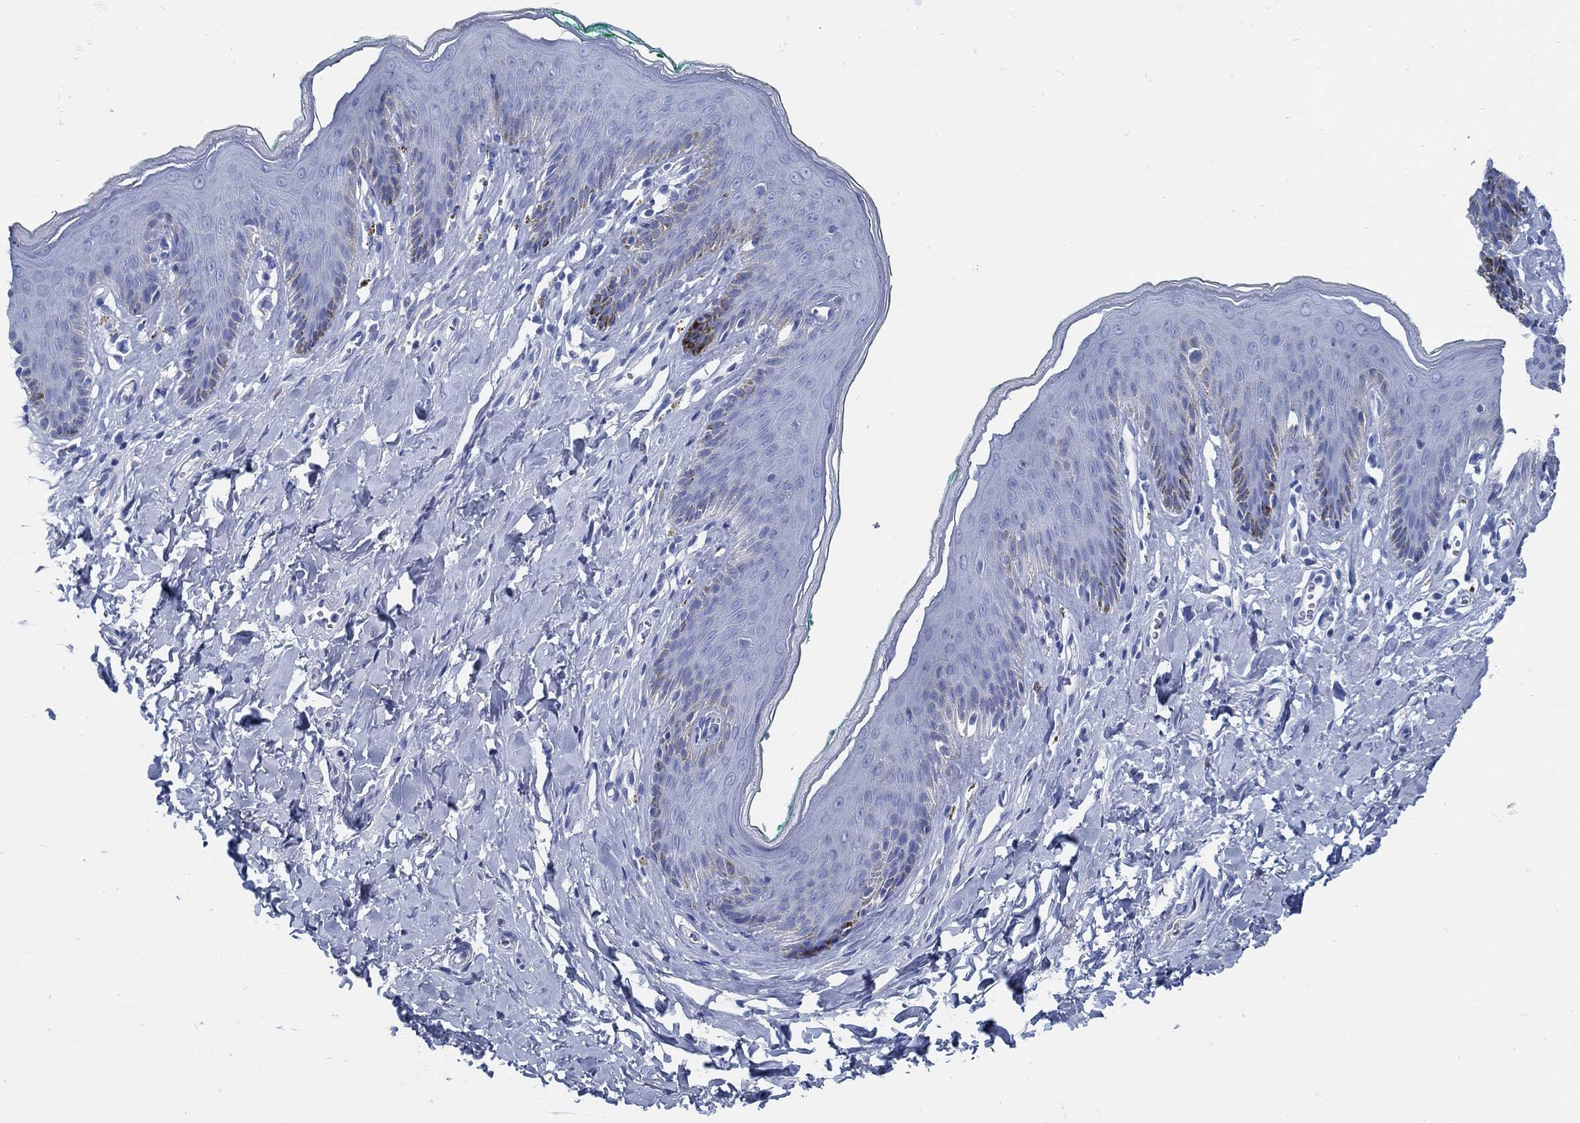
{"staining": {"intensity": "negative", "quantity": "none", "location": "none"}, "tissue": "skin", "cell_type": "Epidermal cells", "image_type": "normal", "snomed": [{"axis": "morphology", "description": "Normal tissue, NOS"}, {"axis": "topography", "description": "Vulva"}], "caption": "Immunohistochemistry of benign skin shows no positivity in epidermal cells. The staining was performed using DAB (3,3'-diaminobenzidine) to visualize the protein expression in brown, while the nuclei were stained in blue with hematoxylin (Magnification: 20x).", "gene": "SLC45A1", "patient": {"sex": "female", "age": 66}}